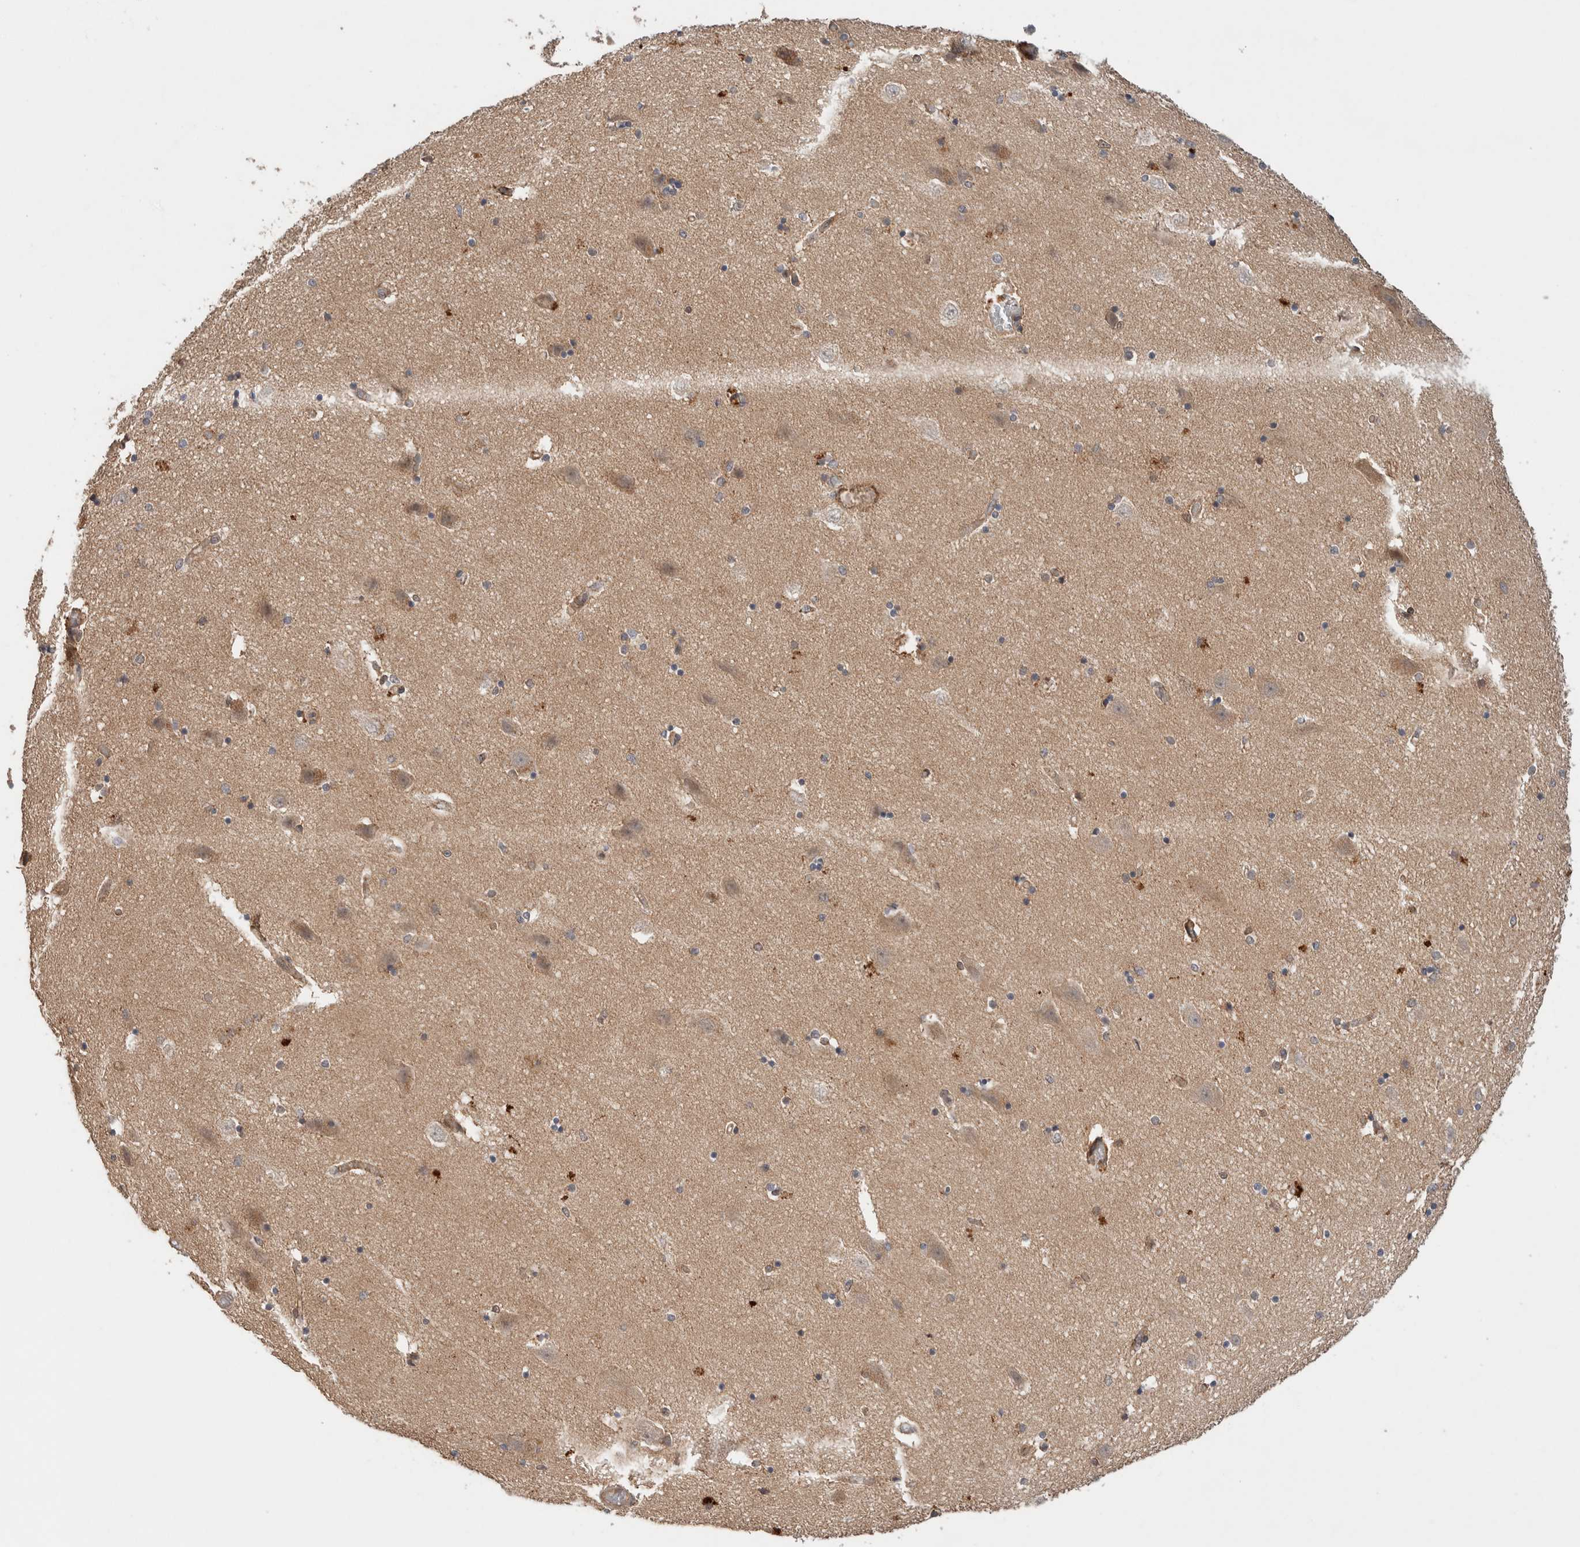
{"staining": {"intensity": "negative", "quantity": "none", "location": "none"}, "tissue": "hippocampus", "cell_type": "Glial cells", "image_type": "normal", "snomed": [{"axis": "morphology", "description": "Normal tissue, NOS"}, {"axis": "topography", "description": "Hippocampus"}], "caption": "IHC histopathology image of unremarkable human hippocampus stained for a protein (brown), which shows no expression in glial cells. (DAB (3,3'-diaminobenzidine) immunohistochemistry (IHC) visualized using brightfield microscopy, high magnification).", "gene": "CASK", "patient": {"sex": "female", "age": 54}}